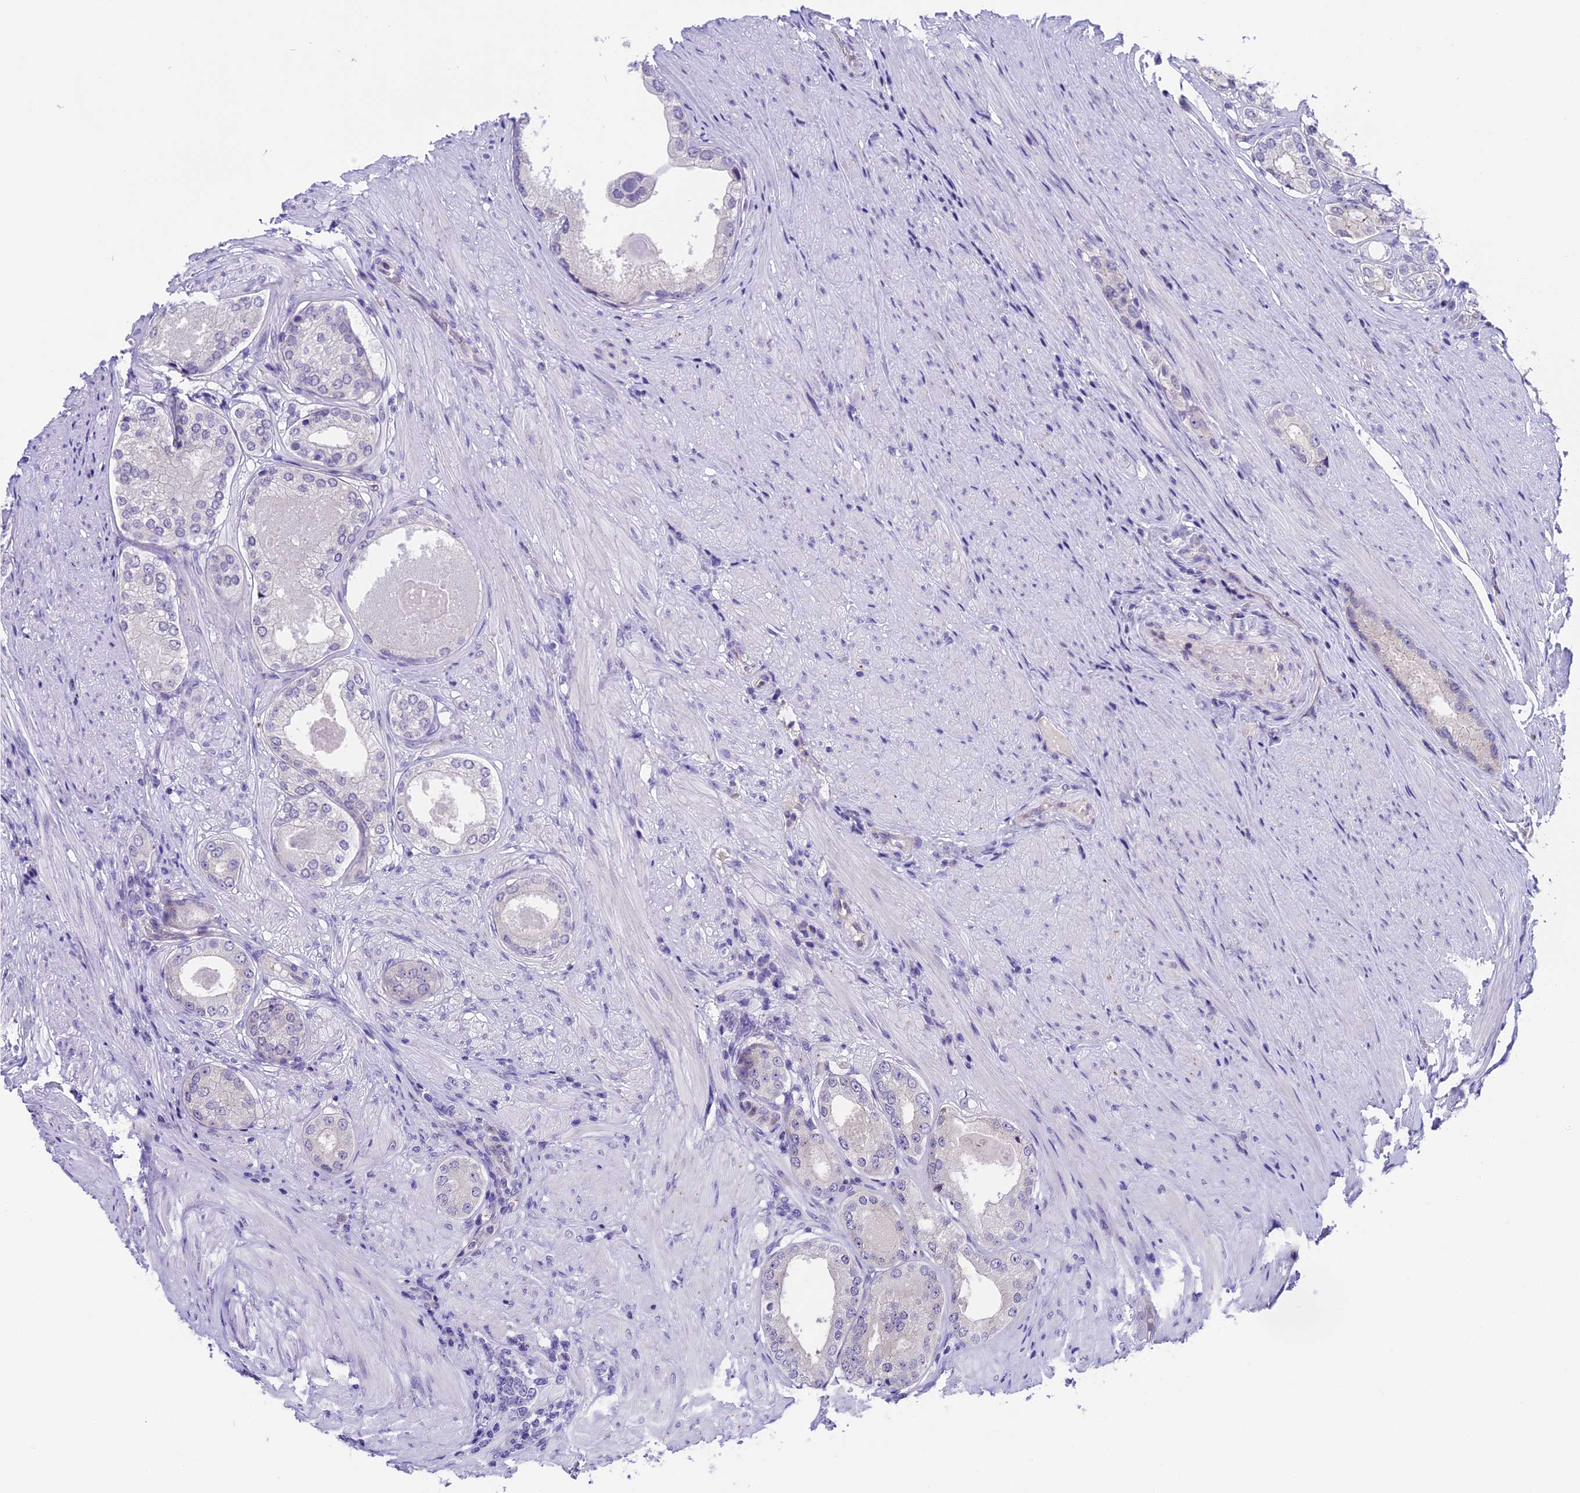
{"staining": {"intensity": "negative", "quantity": "none", "location": "none"}, "tissue": "prostate cancer", "cell_type": "Tumor cells", "image_type": "cancer", "snomed": [{"axis": "morphology", "description": "Adenocarcinoma, Low grade"}, {"axis": "topography", "description": "Prostate"}], "caption": "The immunohistochemistry micrograph has no significant expression in tumor cells of prostate cancer tissue.", "gene": "PRR15", "patient": {"sex": "male", "age": 68}}